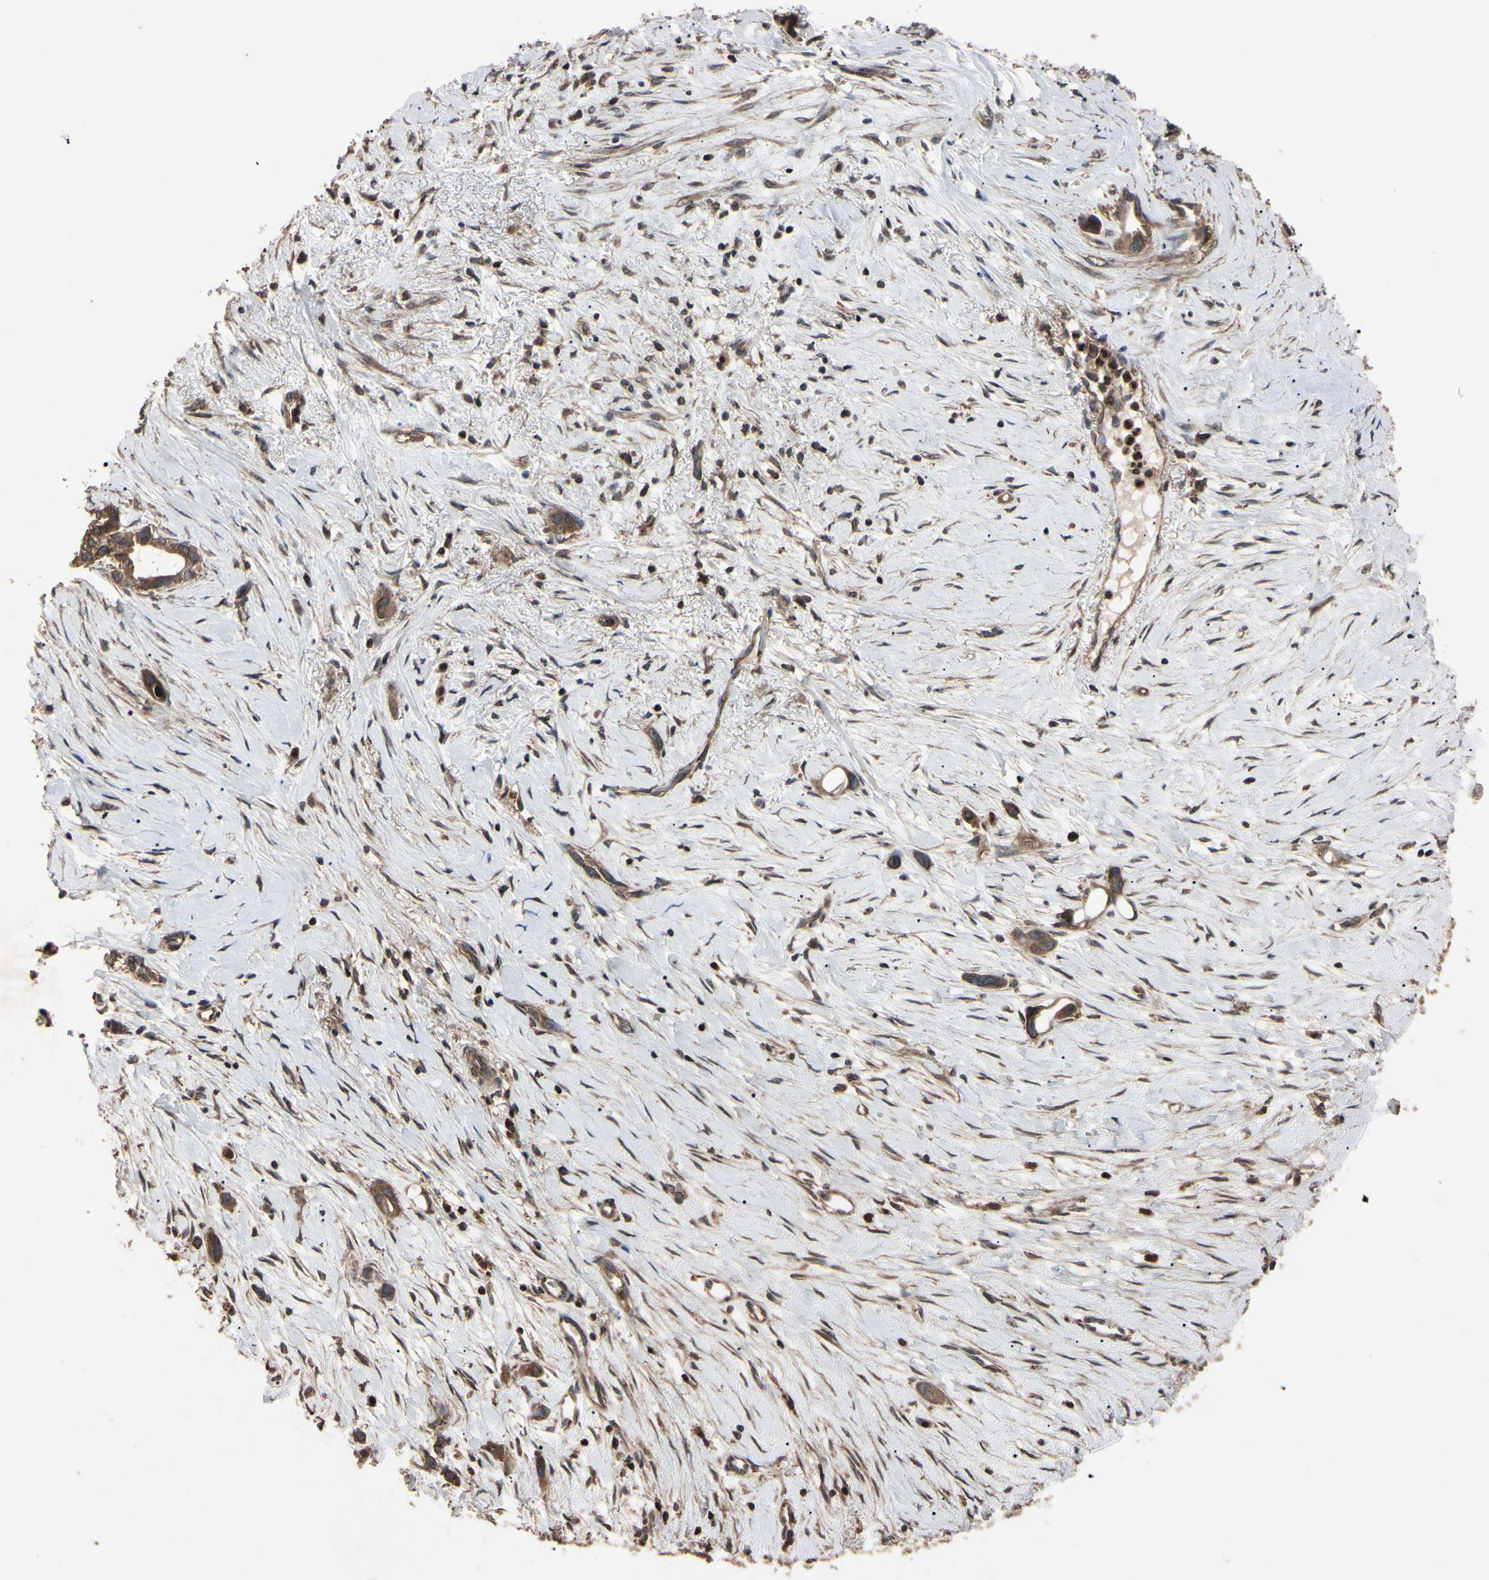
{"staining": {"intensity": "moderate", "quantity": ">75%", "location": "cytoplasmic/membranous"}, "tissue": "liver cancer", "cell_type": "Tumor cells", "image_type": "cancer", "snomed": [{"axis": "morphology", "description": "Cholangiocarcinoma"}, {"axis": "topography", "description": "Liver"}], "caption": "Liver cancer stained for a protein (brown) reveals moderate cytoplasmic/membranous positive staining in about >75% of tumor cells.", "gene": "TNFRSF1A", "patient": {"sex": "female", "age": 65}}